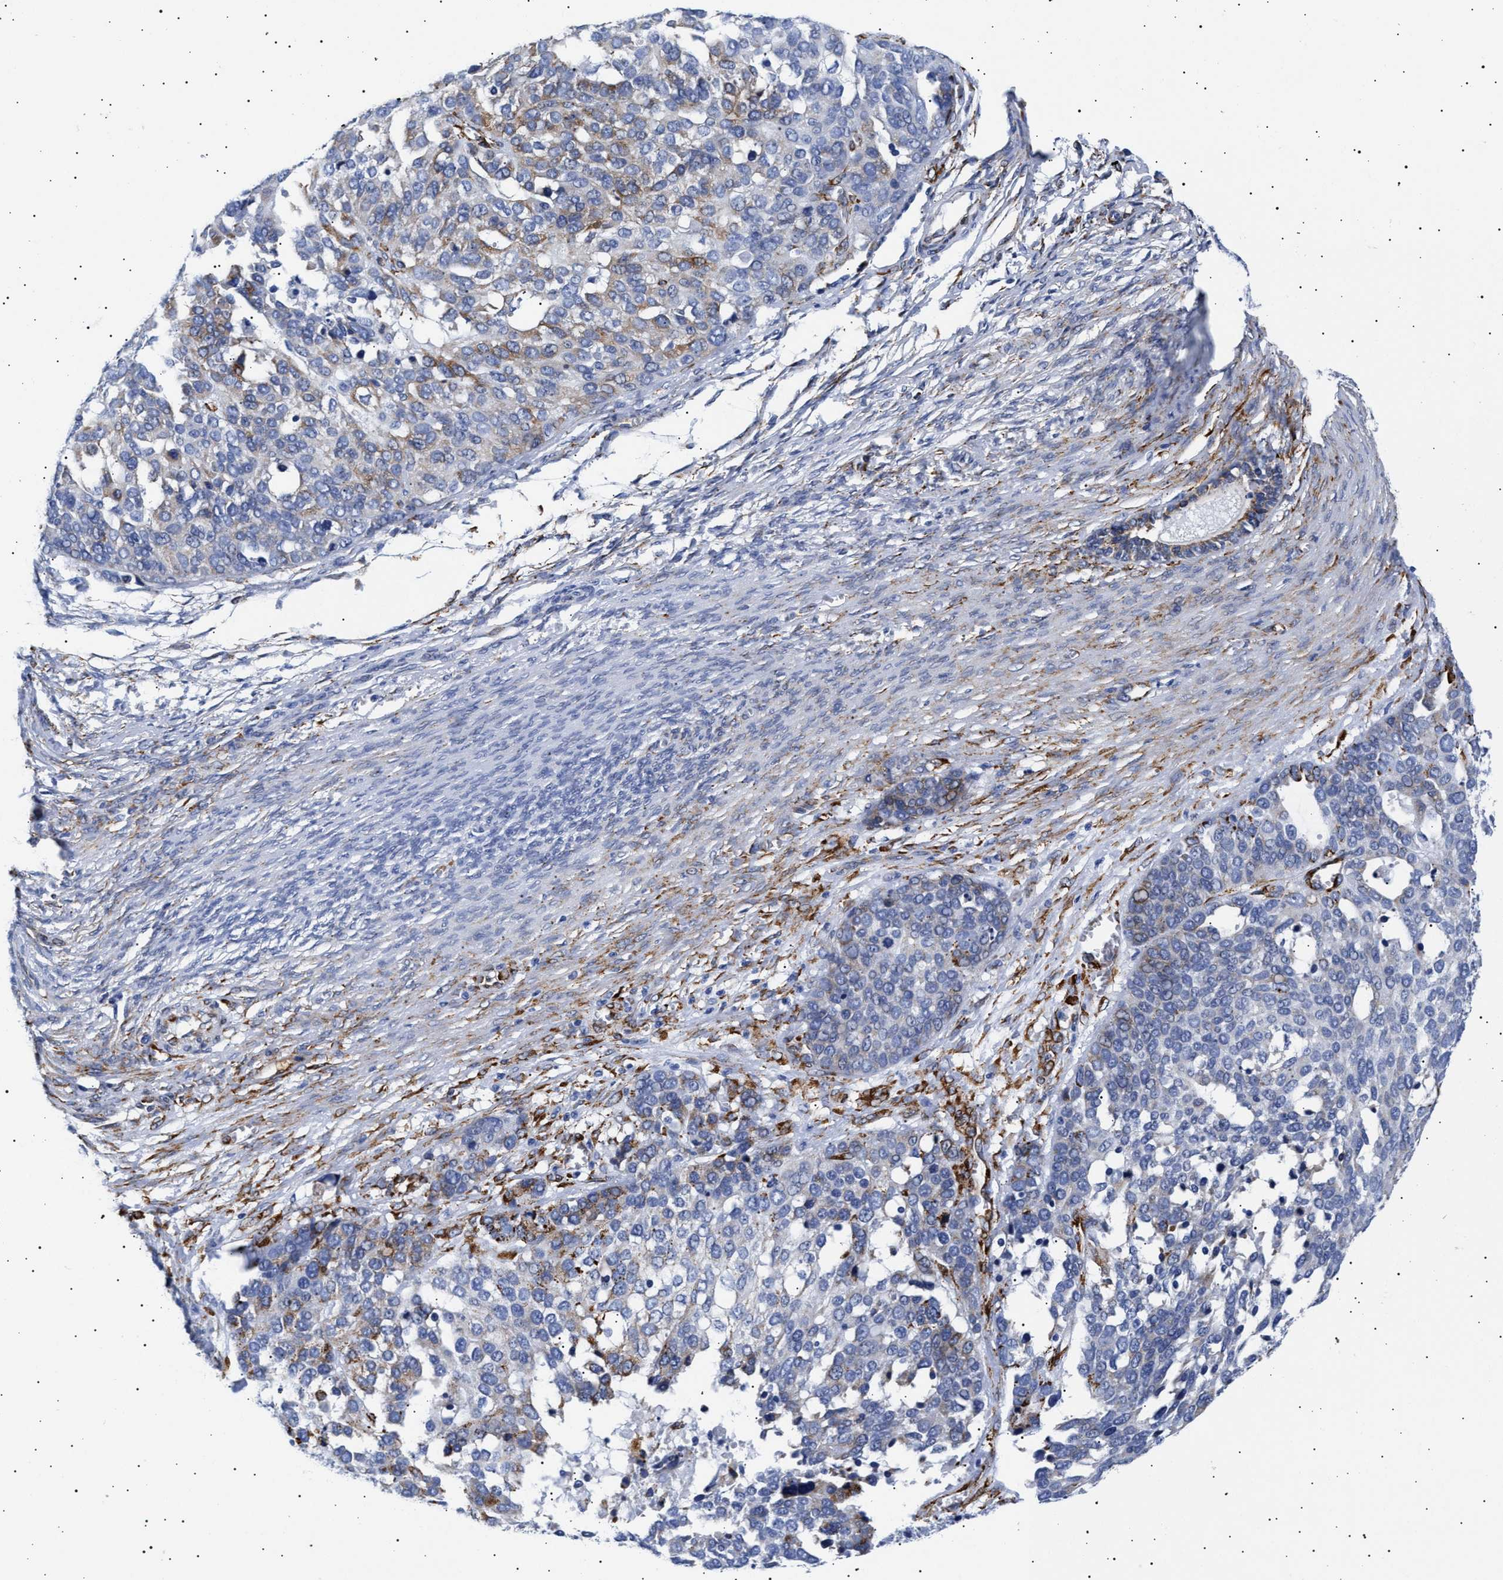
{"staining": {"intensity": "weak", "quantity": "<25%", "location": "cytoplasmic/membranous"}, "tissue": "ovarian cancer", "cell_type": "Tumor cells", "image_type": "cancer", "snomed": [{"axis": "morphology", "description": "Cystadenocarcinoma, serous, NOS"}, {"axis": "topography", "description": "Ovary"}], "caption": "Immunohistochemical staining of human ovarian cancer displays no significant positivity in tumor cells. (DAB immunohistochemistry (IHC) with hematoxylin counter stain).", "gene": "HEMGN", "patient": {"sex": "female", "age": 44}}